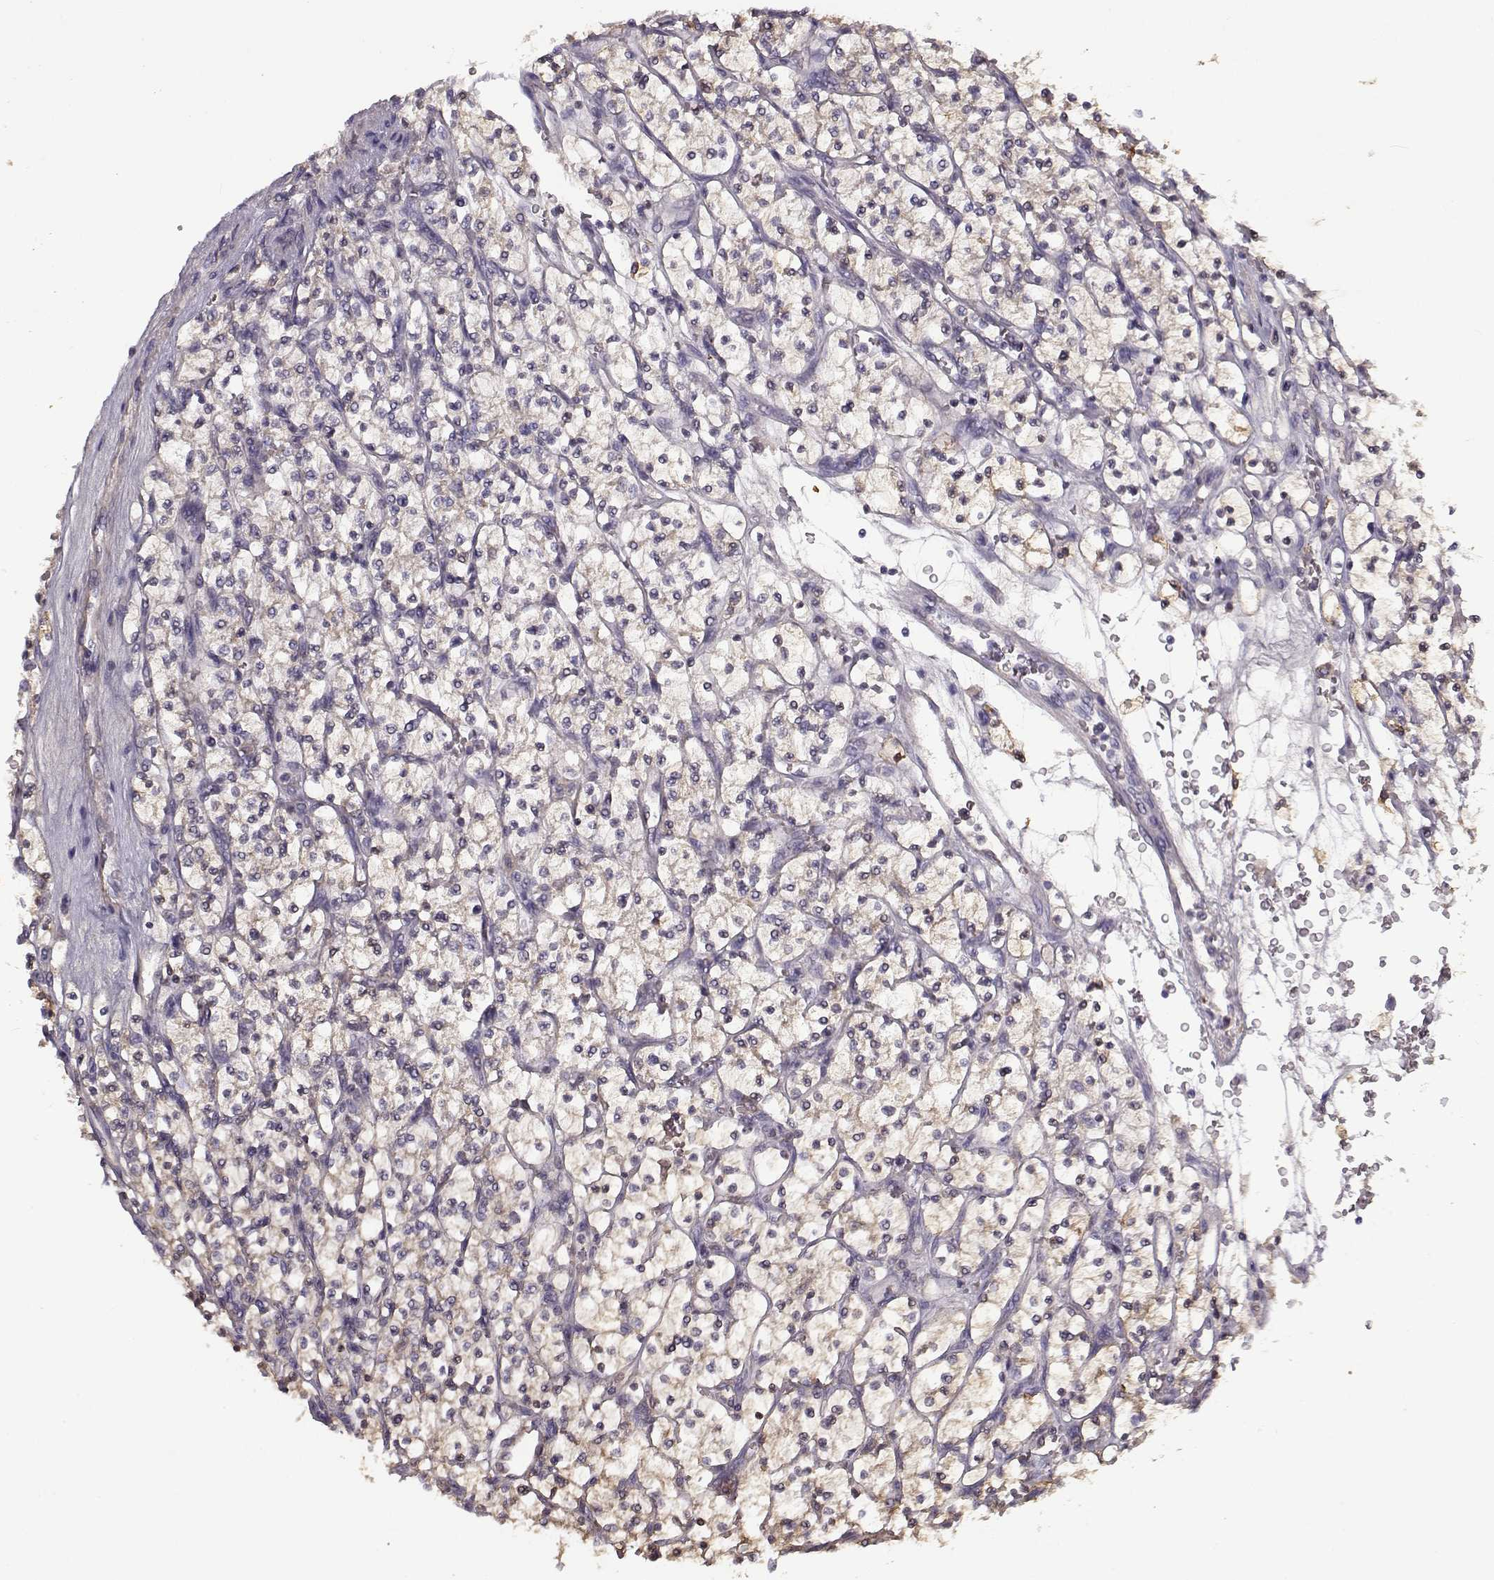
{"staining": {"intensity": "weak", "quantity": ">75%", "location": "cytoplasmic/membranous"}, "tissue": "renal cancer", "cell_type": "Tumor cells", "image_type": "cancer", "snomed": [{"axis": "morphology", "description": "Adenocarcinoma, NOS"}, {"axis": "topography", "description": "Kidney"}], "caption": "Immunohistochemical staining of human renal adenocarcinoma reveals low levels of weak cytoplasmic/membranous protein positivity in approximately >75% of tumor cells.", "gene": "UCP3", "patient": {"sex": "female", "age": 64}}